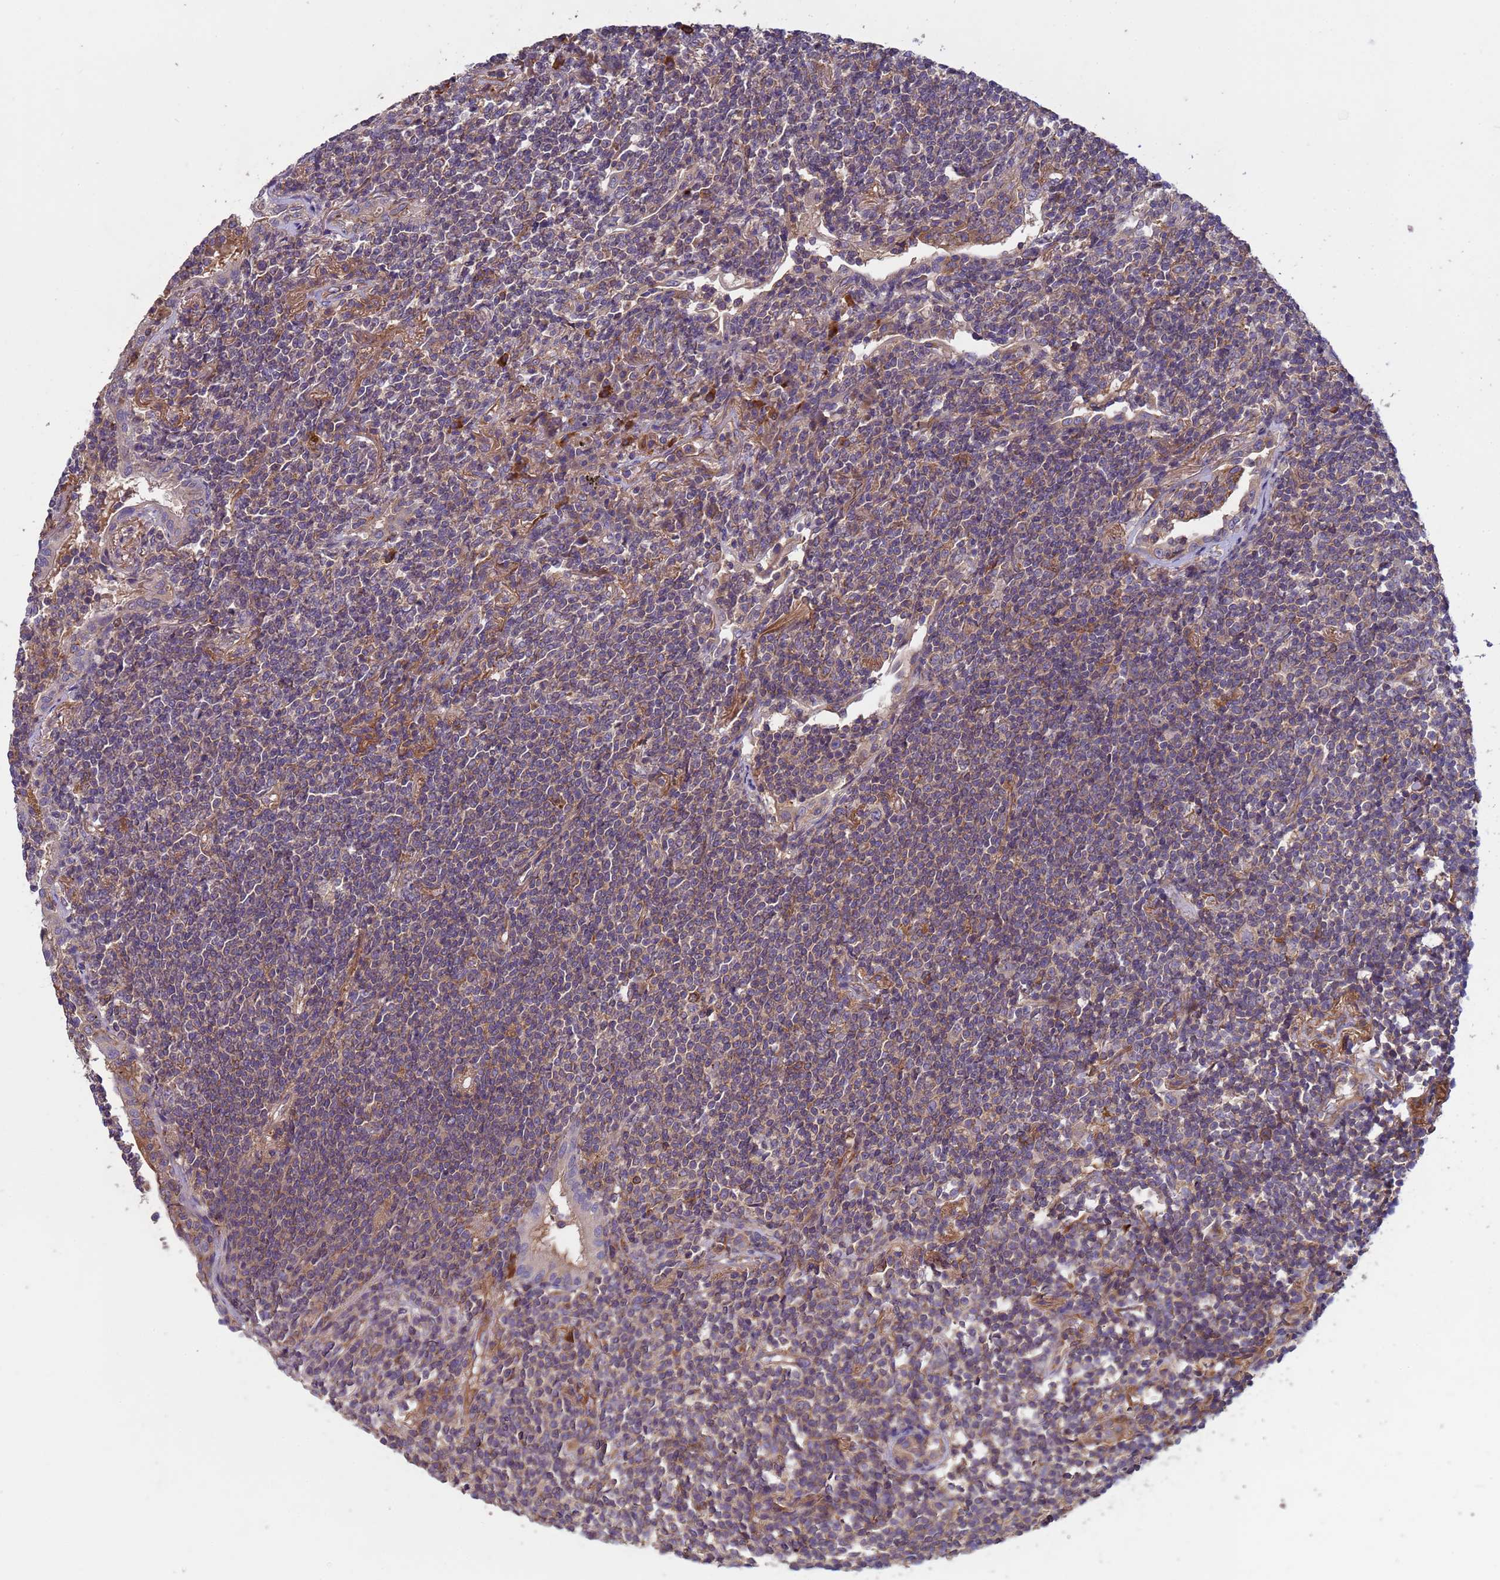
{"staining": {"intensity": "weak", "quantity": "25%-75%", "location": "cytoplasmic/membranous"}, "tissue": "lymphoma", "cell_type": "Tumor cells", "image_type": "cancer", "snomed": [{"axis": "morphology", "description": "Malignant lymphoma, non-Hodgkin's type, Low grade"}, {"axis": "topography", "description": "Lung"}], "caption": "Lymphoma tissue shows weak cytoplasmic/membranous expression in approximately 25%-75% of tumor cells, visualized by immunohistochemistry.", "gene": "RAB10", "patient": {"sex": "female", "age": 71}}